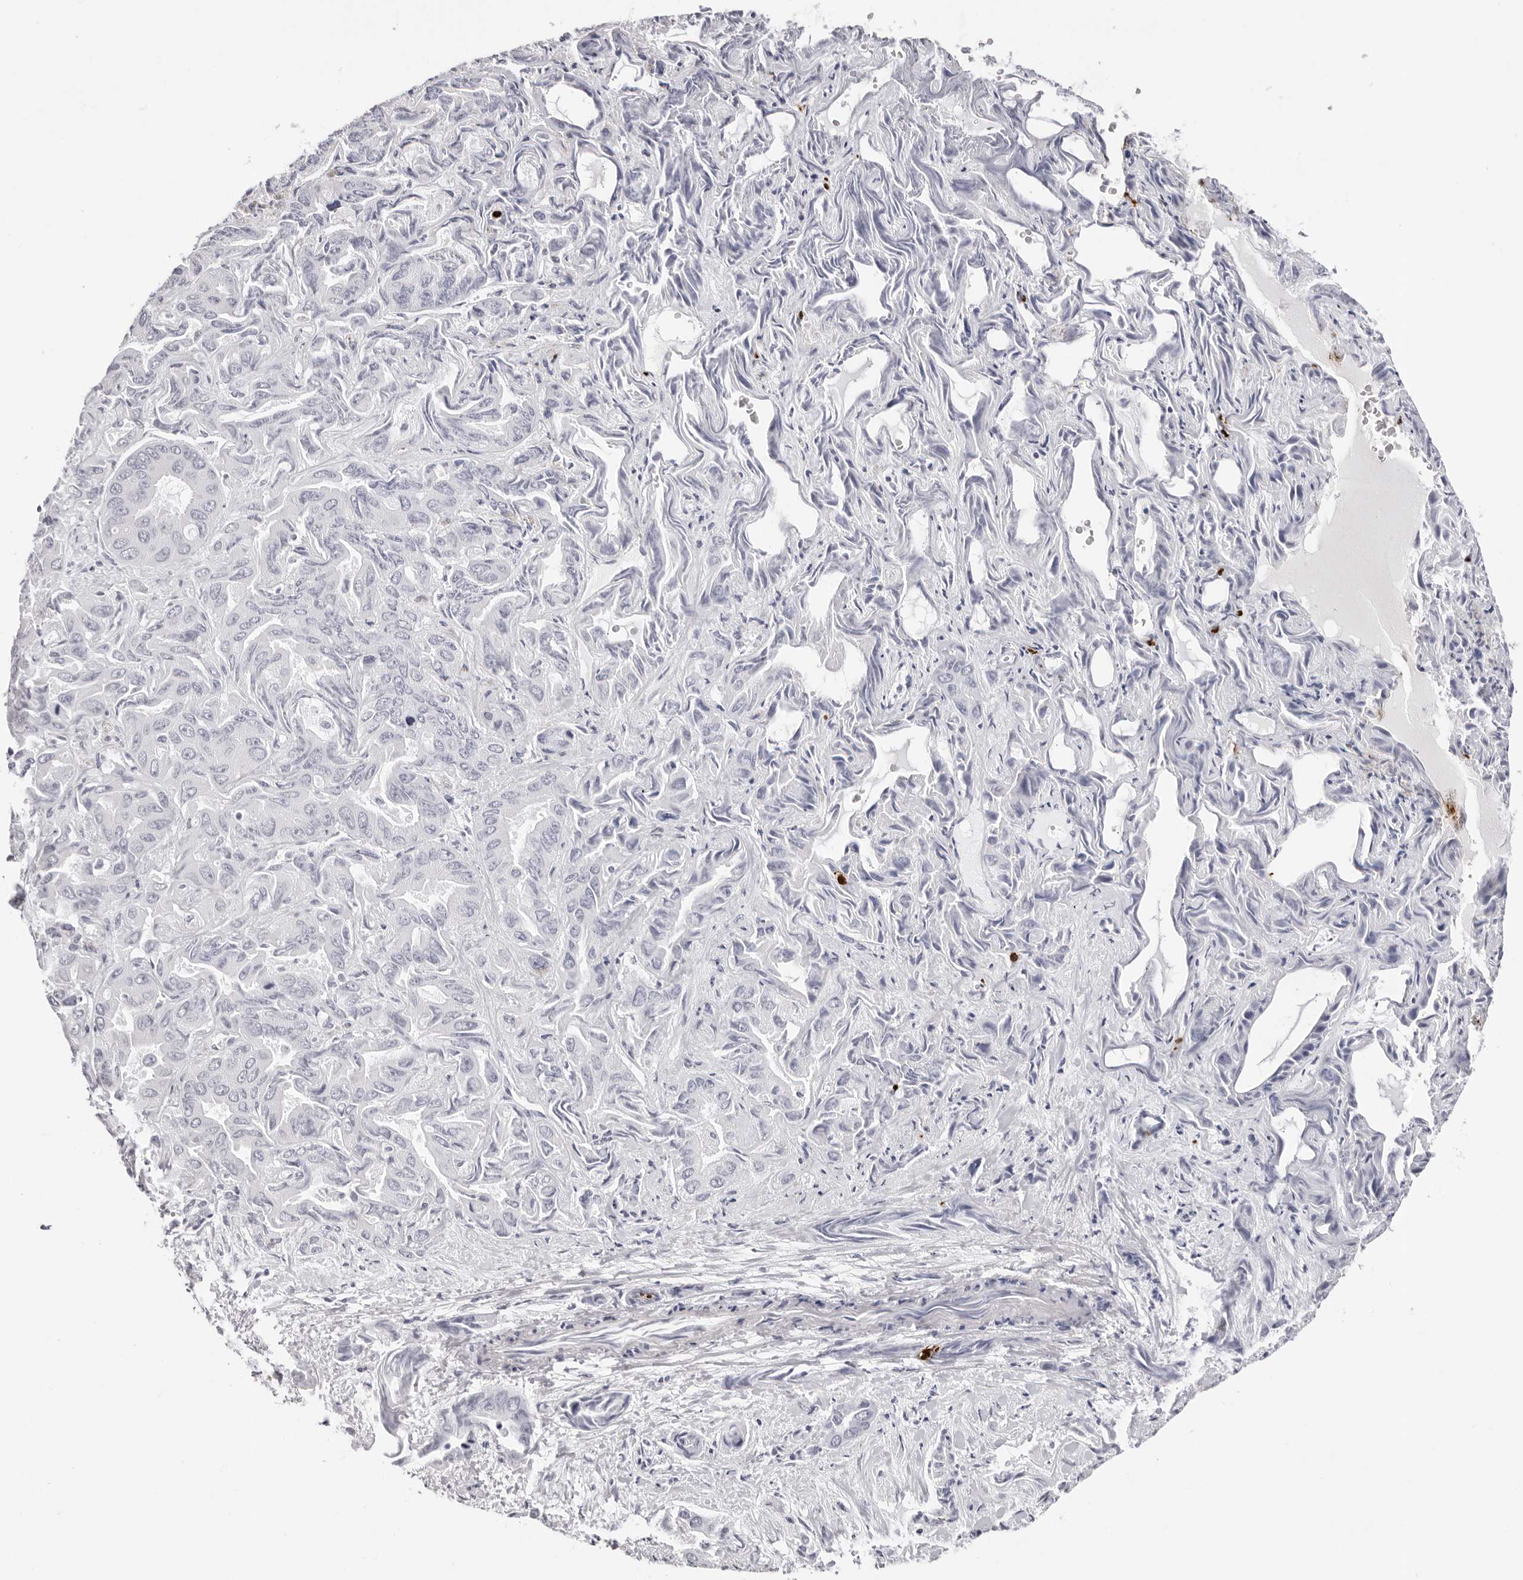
{"staining": {"intensity": "negative", "quantity": "none", "location": "none"}, "tissue": "liver cancer", "cell_type": "Tumor cells", "image_type": "cancer", "snomed": [{"axis": "morphology", "description": "Cholangiocarcinoma"}, {"axis": "topography", "description": "Liver"}], "caption": "An image of human liver cancer (cholangiocarcinoma) is negative for staining in tumor cells.", "gene": "NTPCR", "patient": {"sex": "female", "age": 52}}